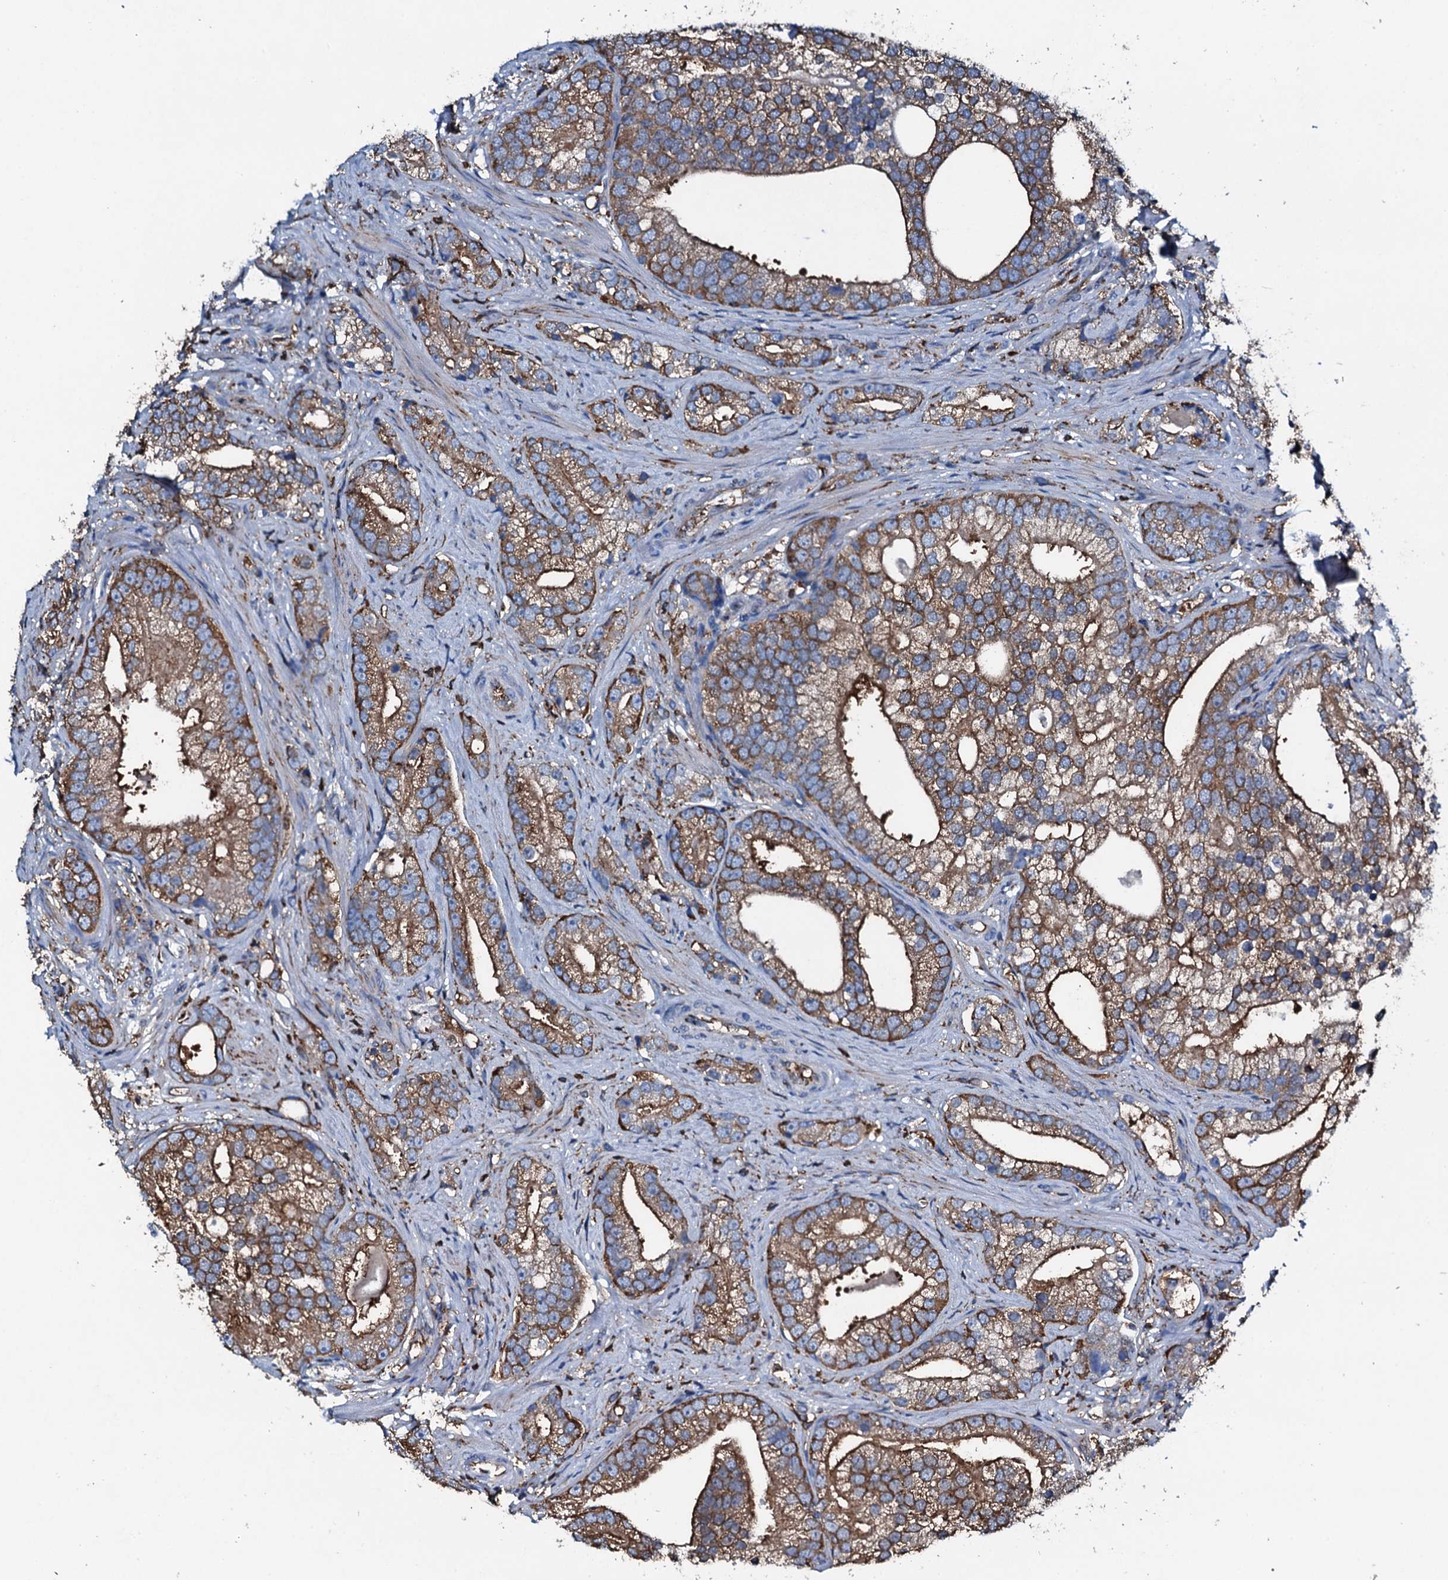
{"staining": {"intensity": "moderate", "quantity": ">75%", "location": "cytoplasmic/membranous"}, "tissue": "prostate cancer", "cell_type": "Tumor cells", "image_type": "cancer", "snomed": [{"axis": "morphology", "description": "Adenocarcinoma, High grade"}, {"axis": "topography", "description": "Prostate"}], "caption": "High-grade adenocarcinoma (prostate) stained with a brown dye displays moderate cytoplasmic/membranous positive expression in approximately >75% of tumor cells.", "gene": "MS4A4E", "patient": {"sex": "male", "age": 75}}